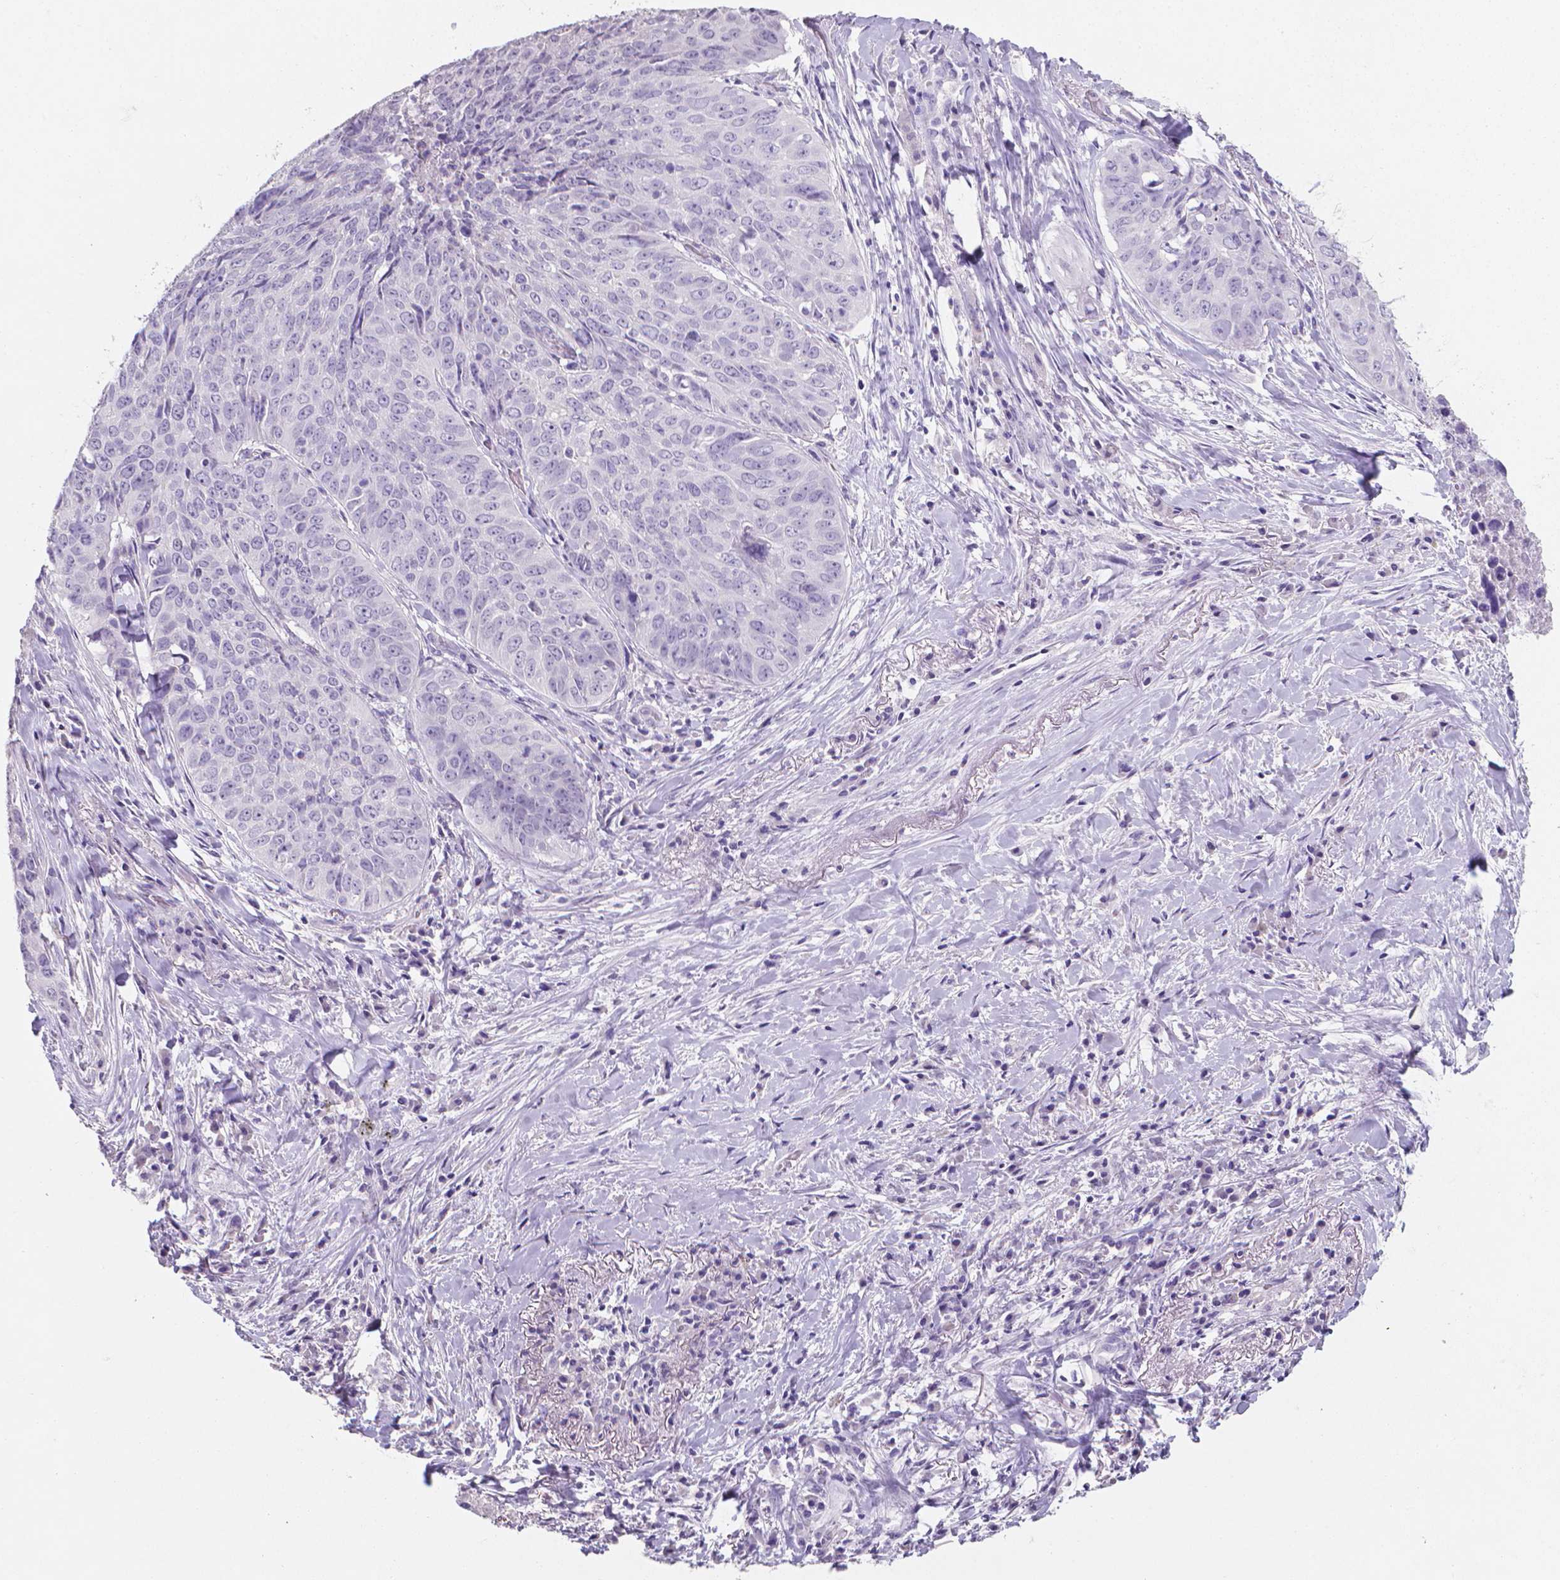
{"staining": {"intensity": "negative", "quantity": "none", "location": "none"}, "tissue": "lung cancer", "cell_type": "Tumor cells", "image_type": "cancer", "snomed": [{"axis": "morphology", "description": "Normal tissue, NOS"}, {"axis": "morphology", "description": "Squamous cell carcinoma, NOS"}, {"axis": "topography", "description": "Bronchus"}, {"axis": "topography", "description": "Lung"}], "caption": "This is an IHC image of squamous cell carcinoma (lung). There is no positivity in tumor cells.", "gene": "XPNPEP2", "patient": {"sex": "male", "age": 64}}